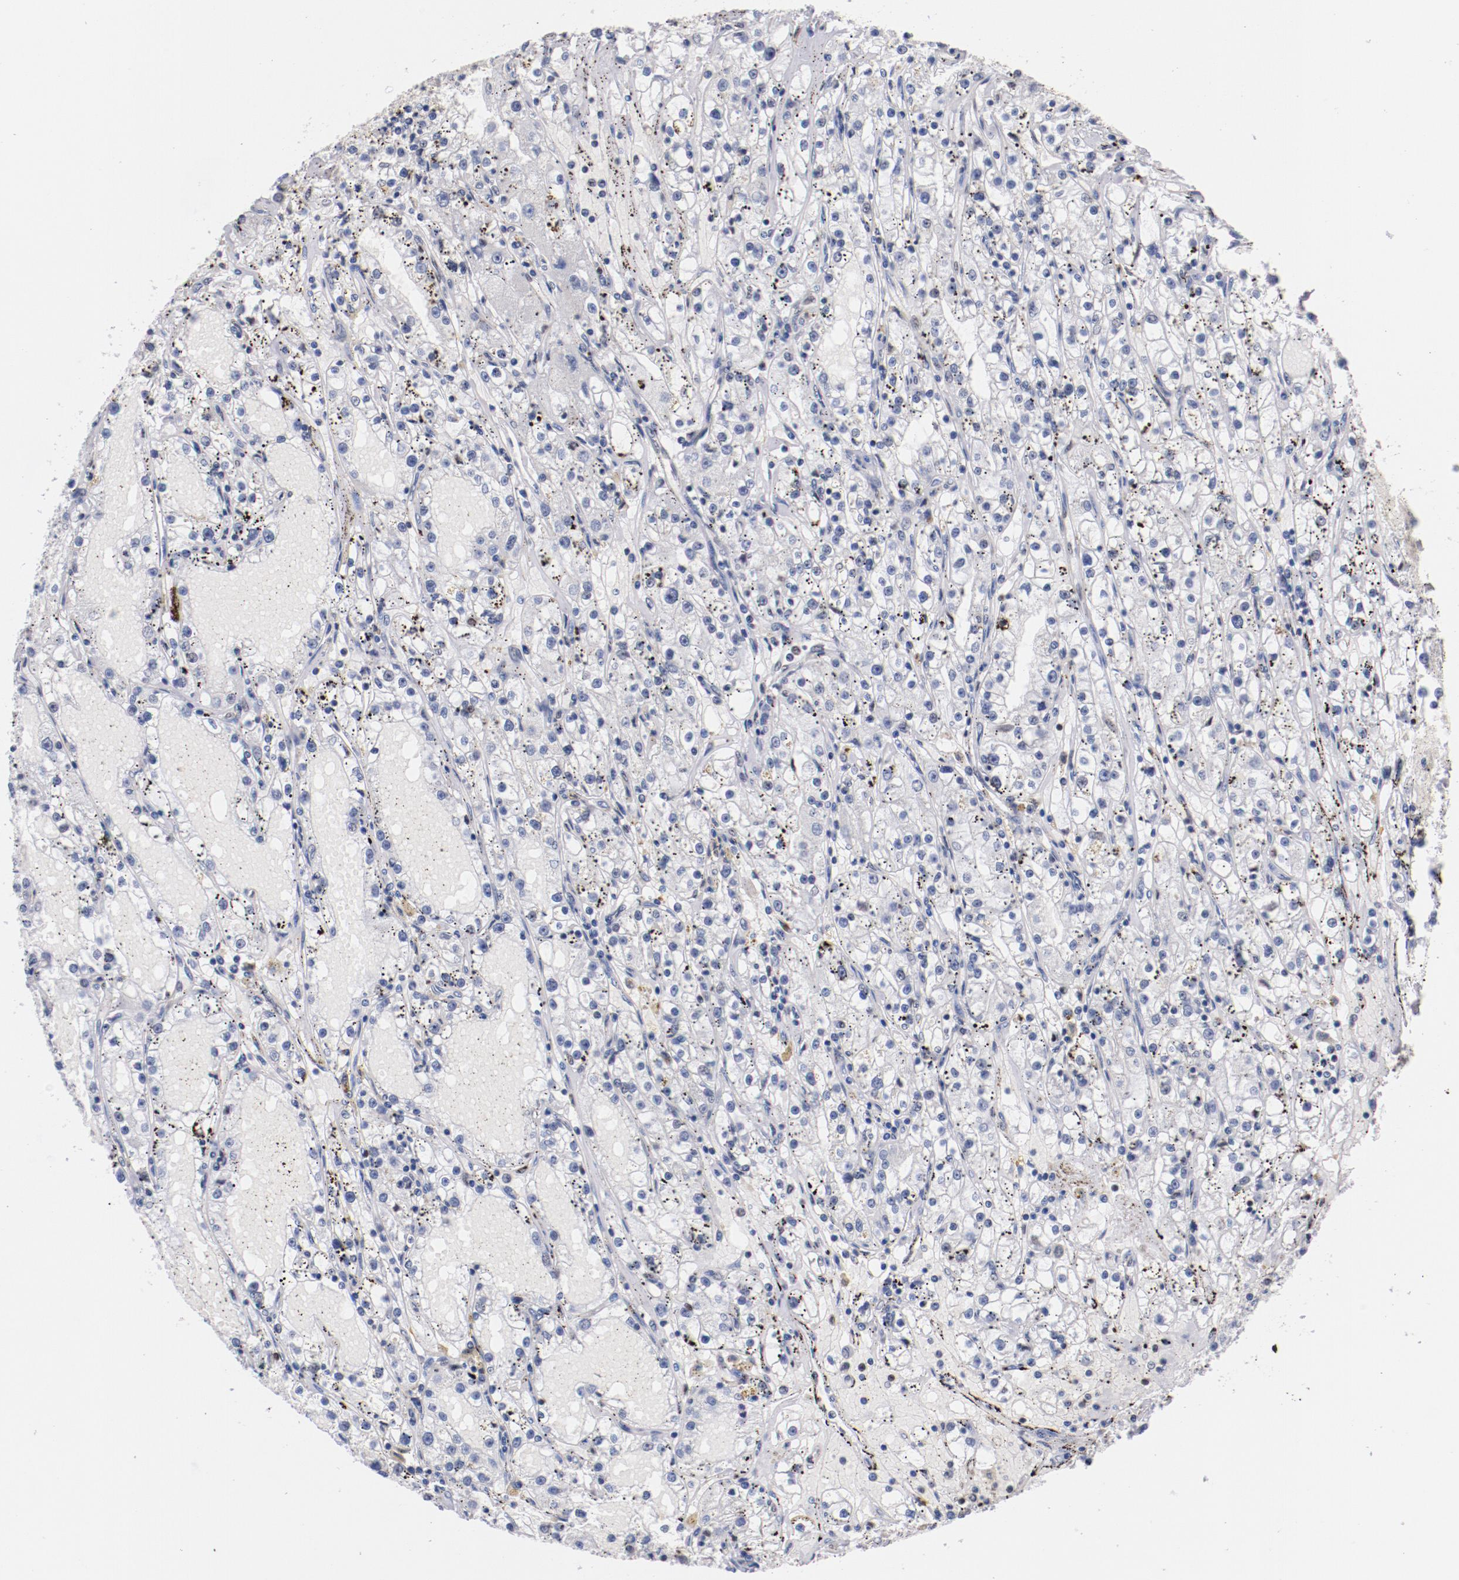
{"staining": {"intensity": "negative", "quantity": "none", "location": "none"}, "tissue": "renal cancer", "cell_type": "Tumor cells", "image_type": "cancer", "snomed": [{"axis": "morphology", "description": "Adenocarcinoma, NOS"}, {"axis": "topography", "description": "Kidney"}], "caption": "Photomicrograph shows no protein staining in tumor cells of renal cancer (adenocarcinoma) tissue. The staining is performed using DAB brown chromogen with nuclei counter-stained in using hematoxylin.", "gene": "IFI16", "patient": {"sex": "male", "age": 56}}